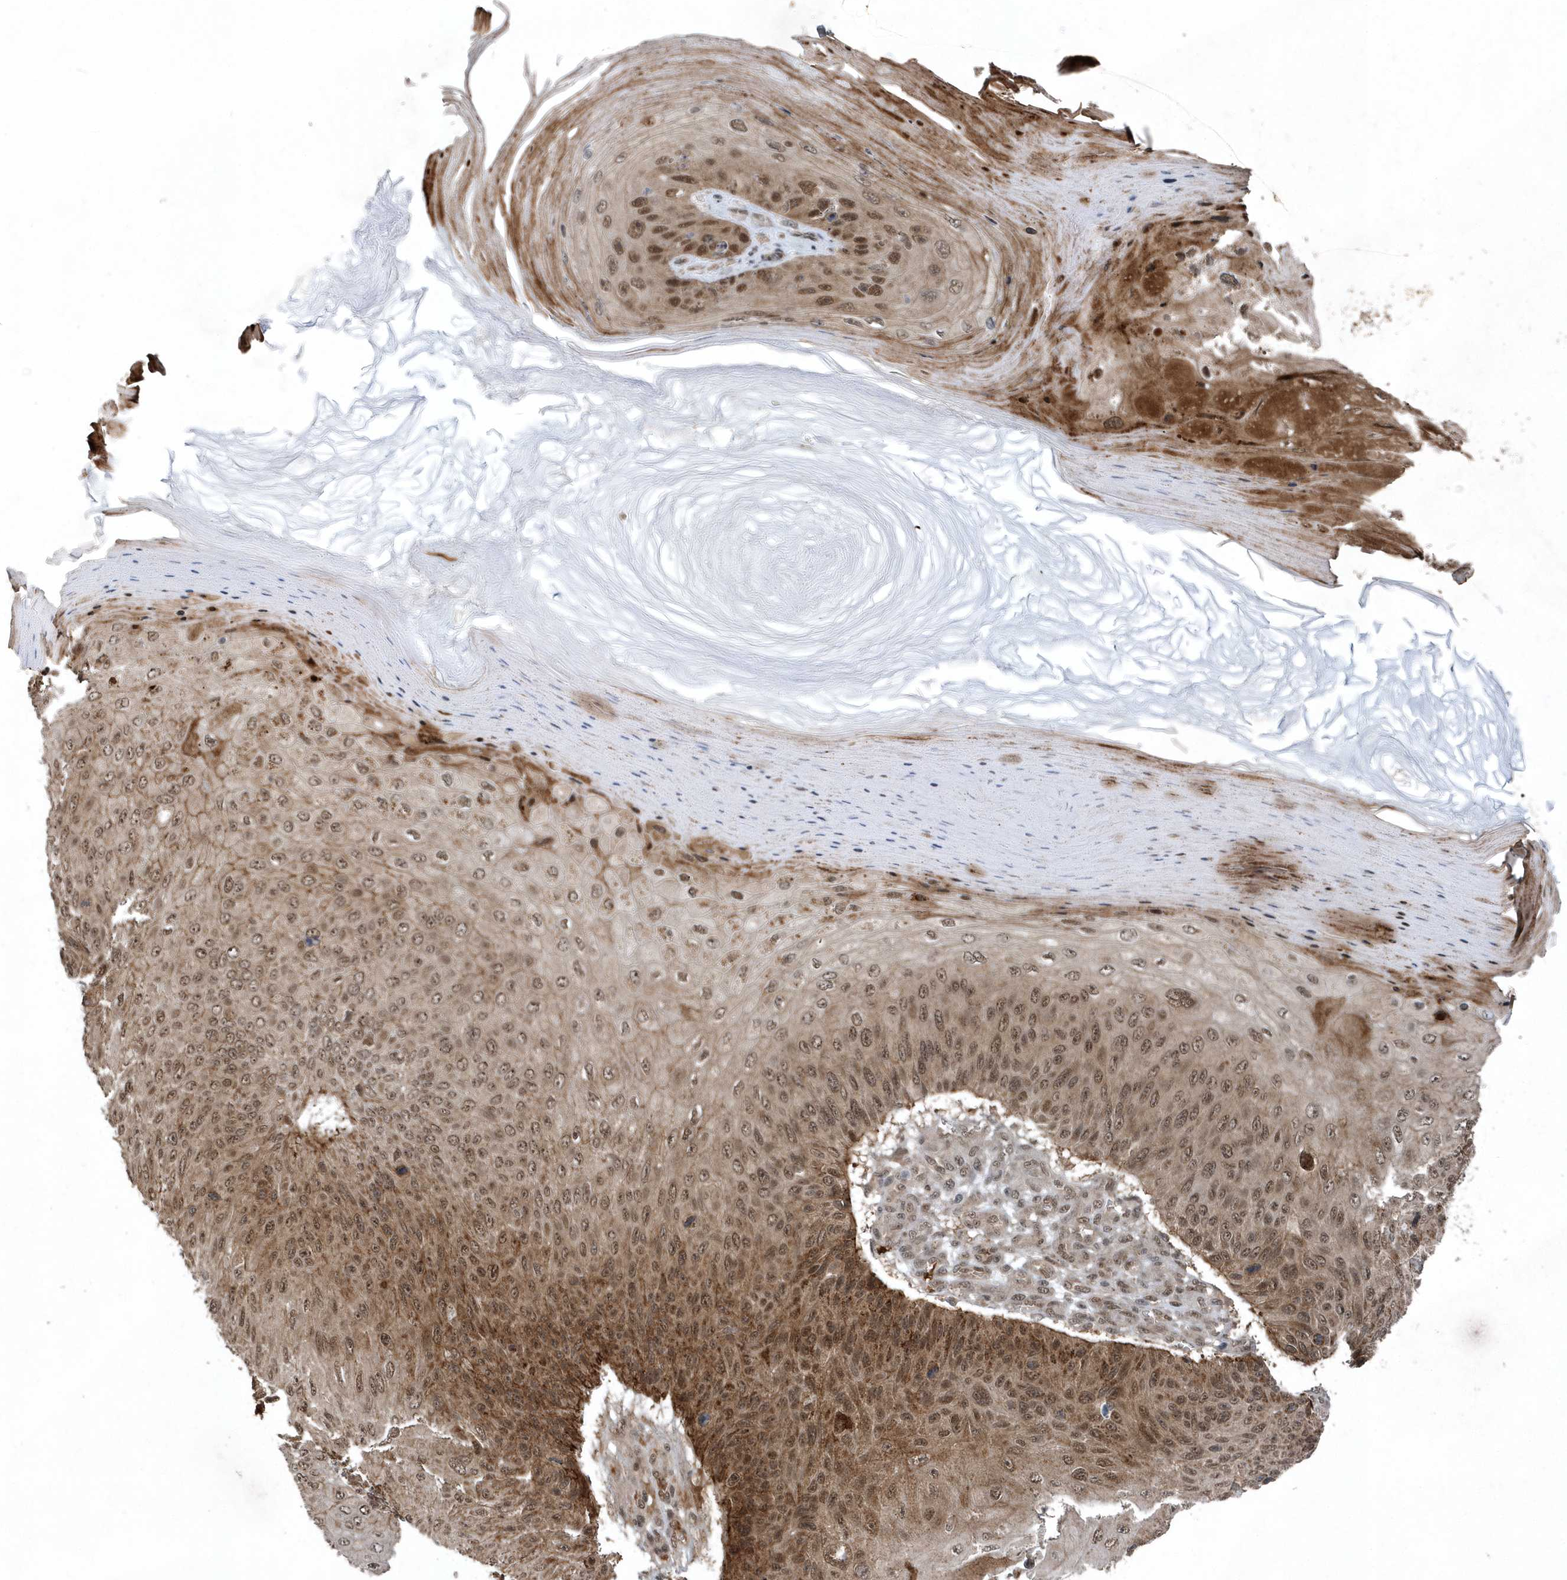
{"staining": {"intensity": "moderate", "quantity": ">75%", "location": "cytoplasmic/membranous,nuclear"}, "tissue": "skin cancer", "cell_type": "Tumor cells", "image_type": "cancer", "snomed": [{"axis": "morphology", "description": "Squamous cell carcinoma, NOS"}, {"axis": "topography", "description": "Skin"}], "caption": "Immunohistochemistry photomicrograph of neoplastic tissue: skin cancer (squamous cell carcinoma) stained using IHC reveals medium levels of moderate protein expression localized specifically in the cytoplasmic/membranous and nuclear of tumor cells, appearing as a cytoplasmic/membranous and nuclear brown color.", "gene": "QTRT2", "patient": {"sex": "female", "age": 88}}